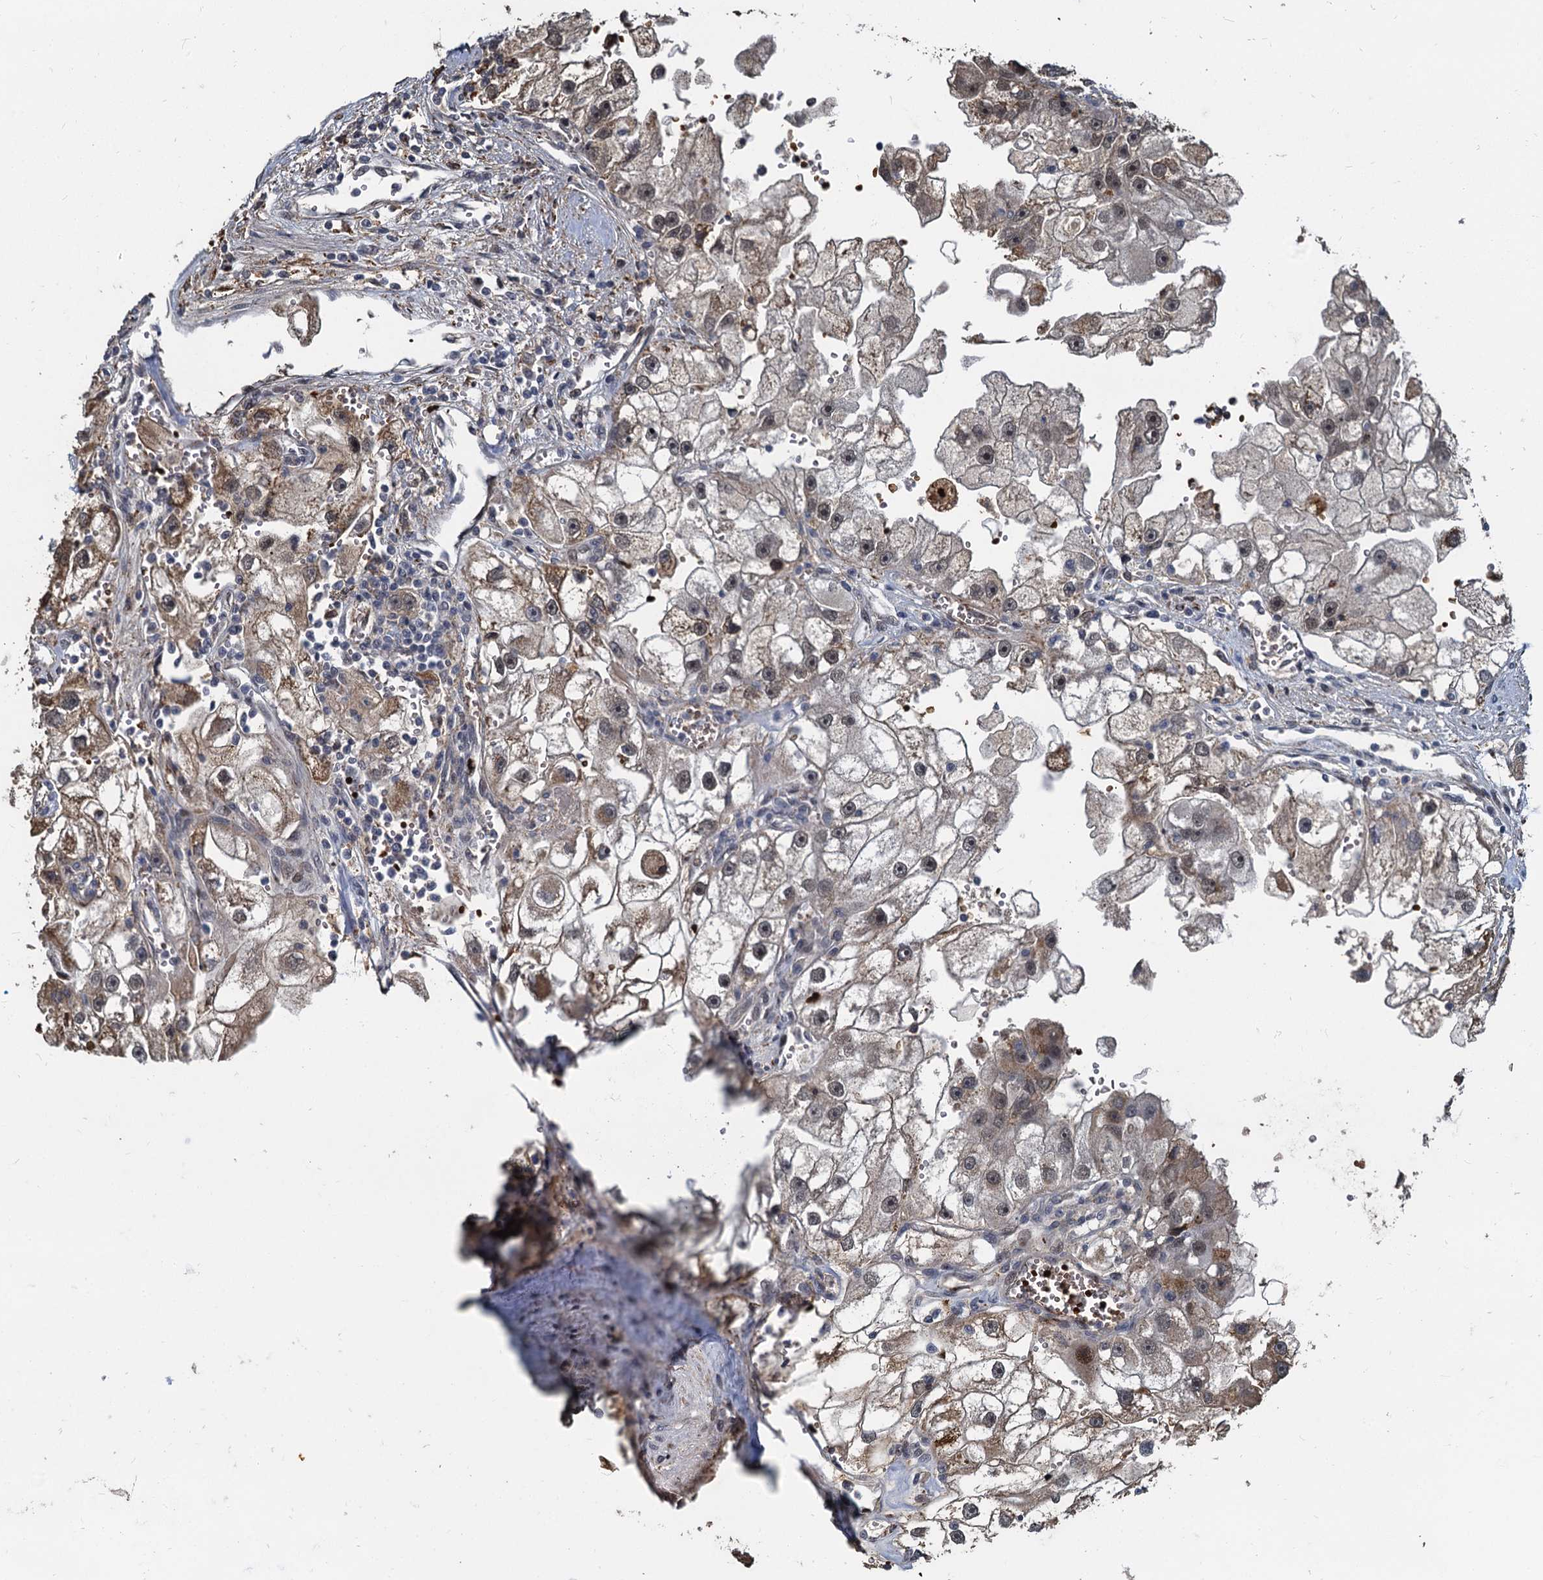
{"staining": {"intensity": "moderate", "quantity": "25%-75%", "location": "nuclear"}, "tissue": "renal cancer", "cell_type": "Tumor cells", "image_type": "cancer", "snomed": [{"axis": "morphology", "description": "Adenocarcinoma, NOS"}, {"axis": "topography", "description": "Kidney"}], "caption": "Protein analysis of adenocarcinoma (renal) tissue displays moderate nuclear staining in approximately 25%-75% of tumor cells.", "gene": "FANCI", "patient": {"sex": "male", "age": 63}}